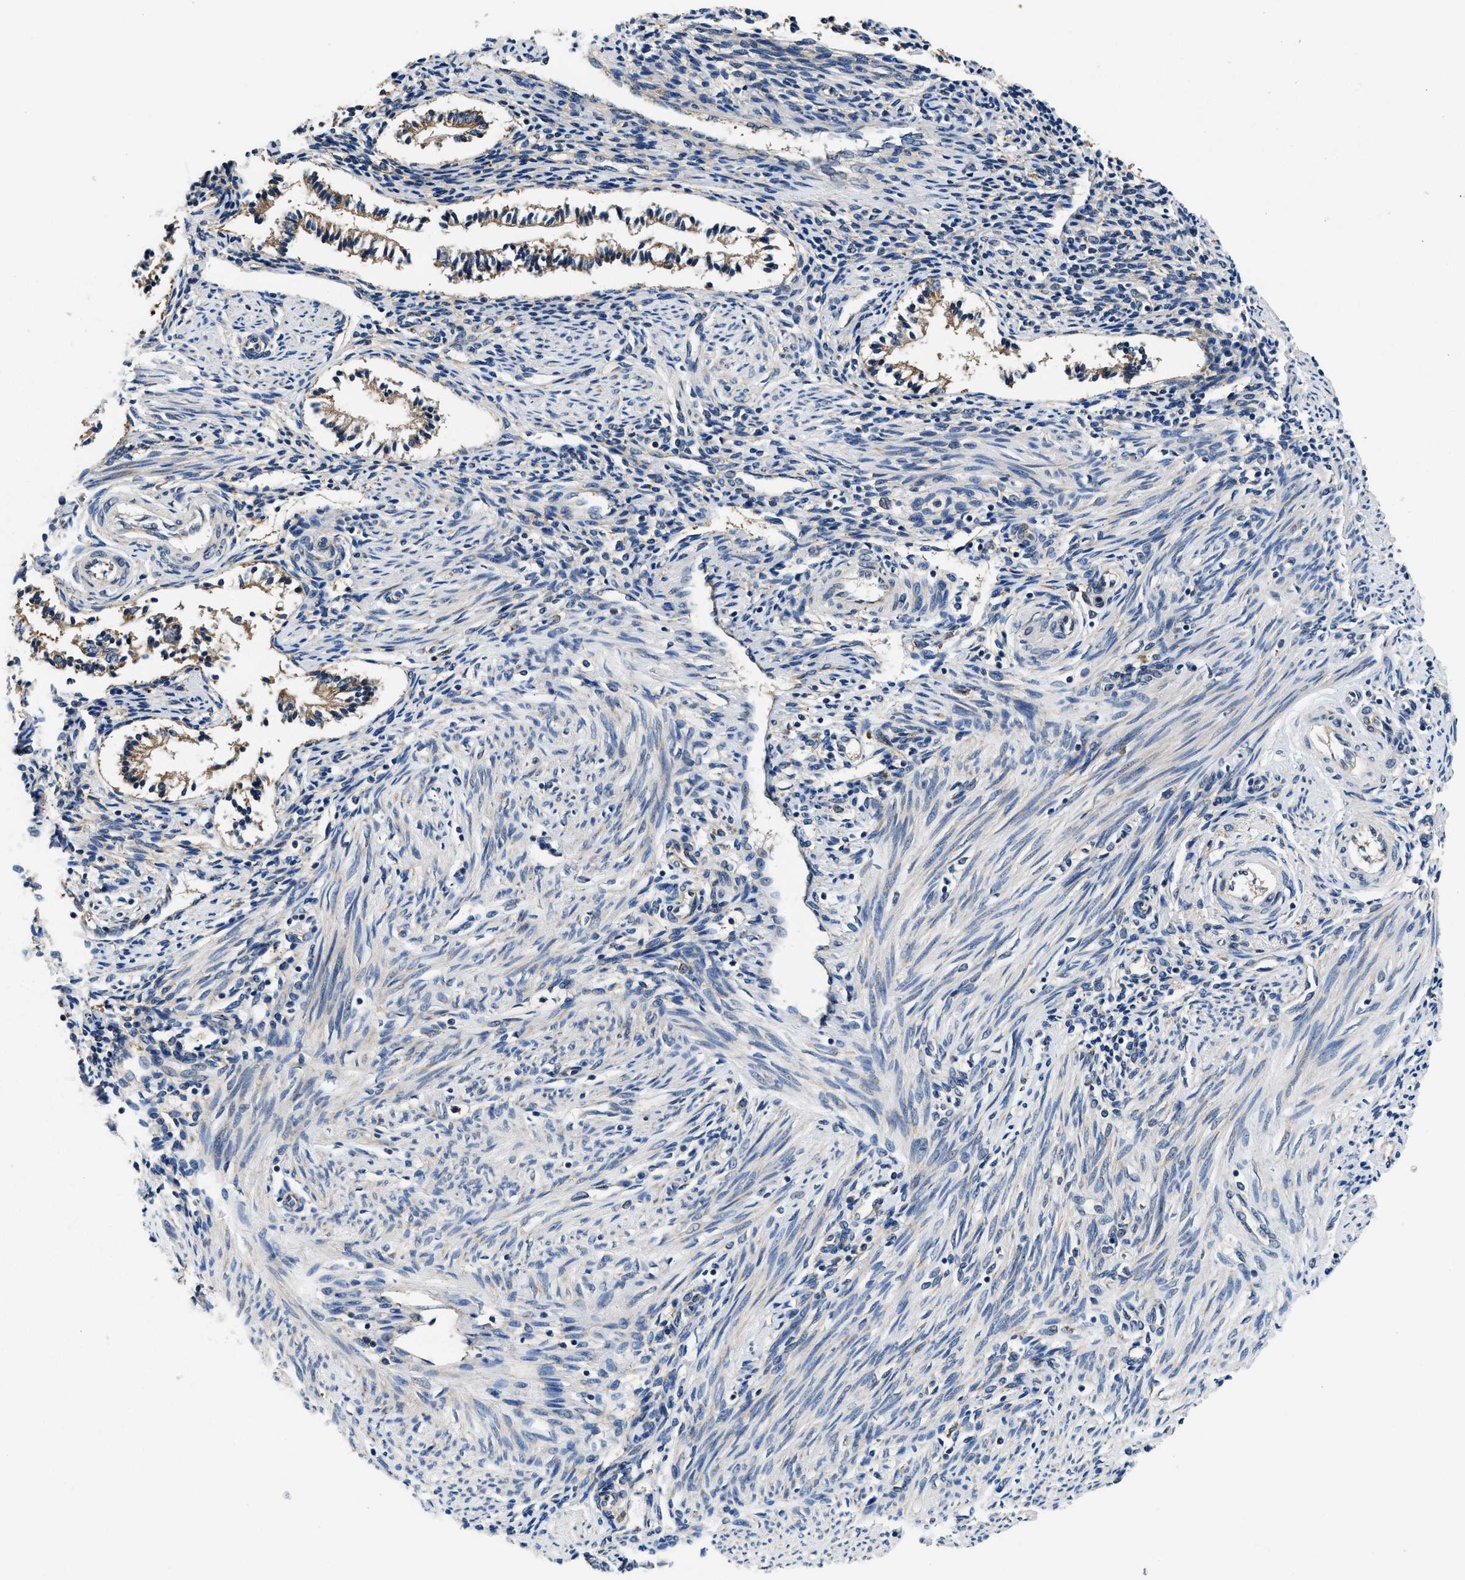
{"staining": {"intensity": "weak", "quantity": "<25%", "location": "cytoplasmic/membranous"}, "tissue": "endometrium", "cell_type": "Cells in endometrial stroma", "image_type": "normal", "snomed": [{"axis": "morphology", "description": "Normal tissue, NOS"}, {"axis": "topography", "description": "Endometrium"}], "caption": "A high-resolution image shows immunohistochemistry (IHC) staining of benign endometrium, which shows no significant positivity in cells in endometrial stroma. (Brightfield microscopy of DAB immunohistochemistry at high magnification).", "gene": "PA2G4", "patient": {"sex": "female", "age": 42}}